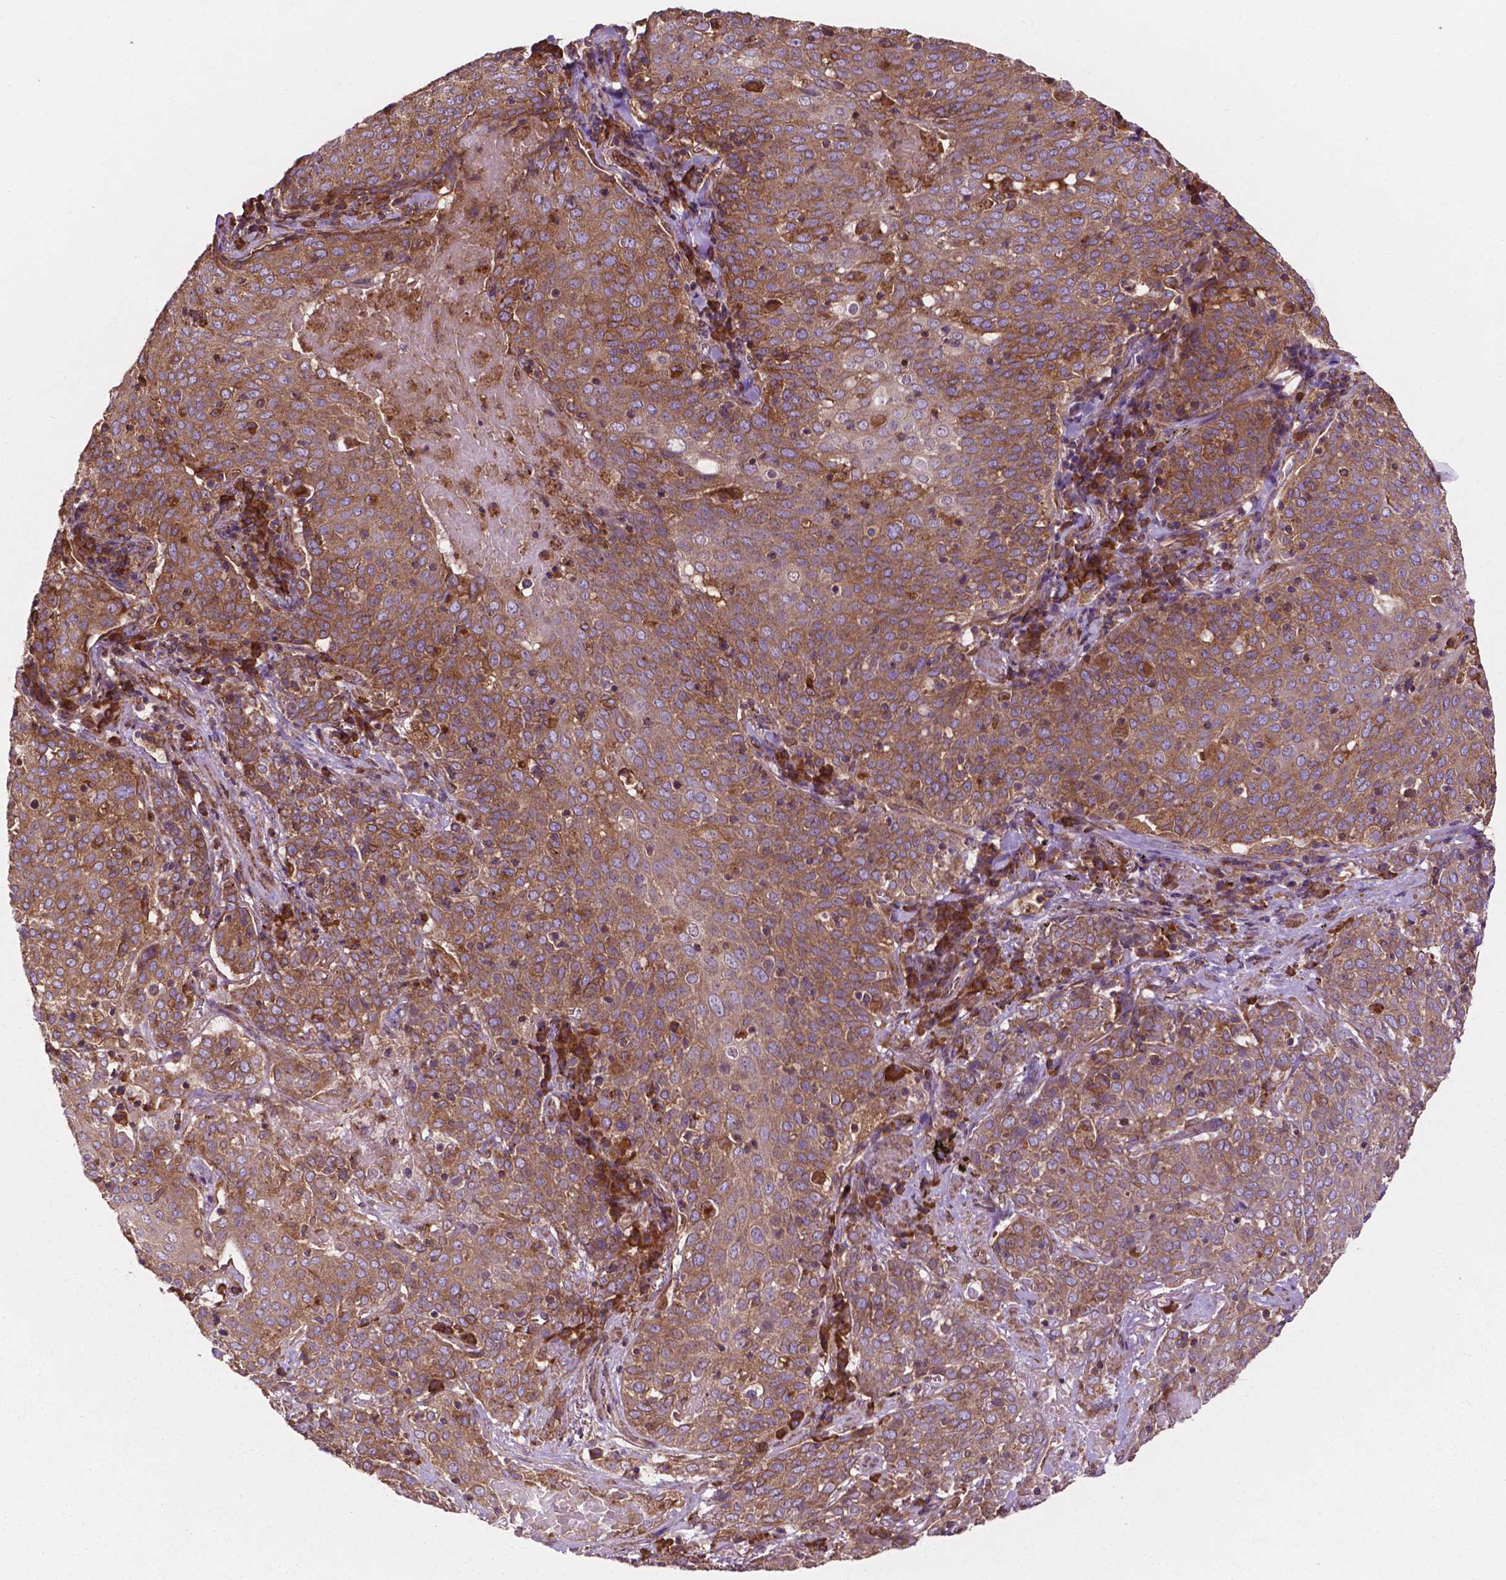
{"staining": {"intensity": "moderate", "quantity": ">75%", "location": "cytoplasmic/membranous"}, "tissue": "lung cancer", "cell_type": "Tumor cells", "image_type": "cancer", "snomed": [{"axis": "morphology", "description": "Squamous cell carcinoma, NOS"}, {"axis": "topography", "description": "Lung"}], "caption": "Protein staining of lung cancer tissue reveals moderate cytoplasmic/membranous staining in about >75% of tumor cells.", "gene": "CCDC71L", "patient": {"sex": "male", "age": 82}}